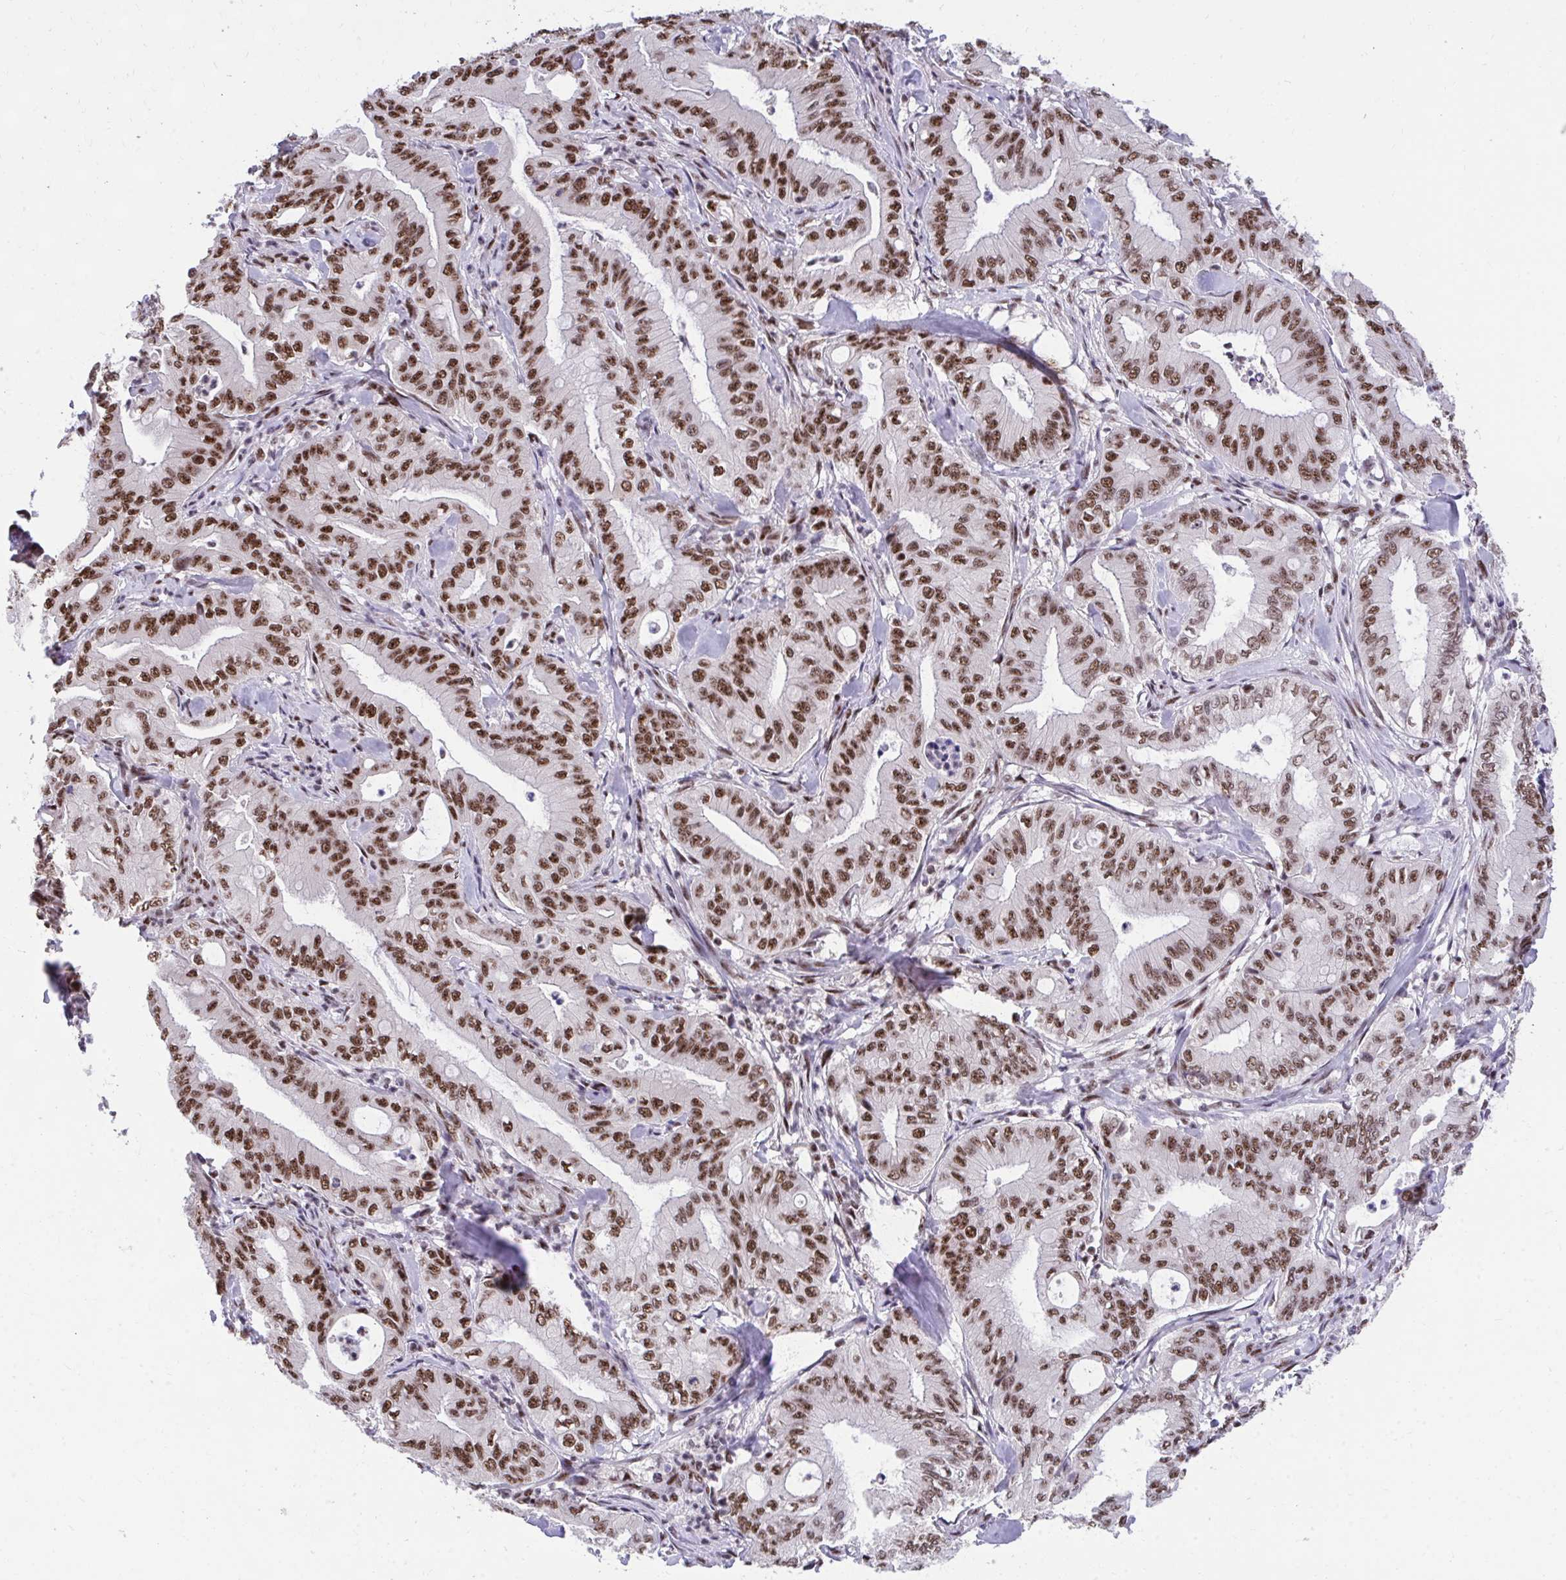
{"staining": {"intensity": "moderate", "quantity": ">75%", "location": "nuclear"}, "tissue": "pancreatic cancer", "cell_type": "Tumor cells", "image_type": "cancer", "snomed": [{"axis": "morphology", "description": "Adenocarcinoma, NOS"}, {"axis": "topography", "description": "Pancreas"}], "caption": "Adenocarcinoma (pancreatic) stained with a protein marker reveals moderate staining in tumor cells.", "gene": "SYNE4", "patient": {"sex": "male", "age": 71}}